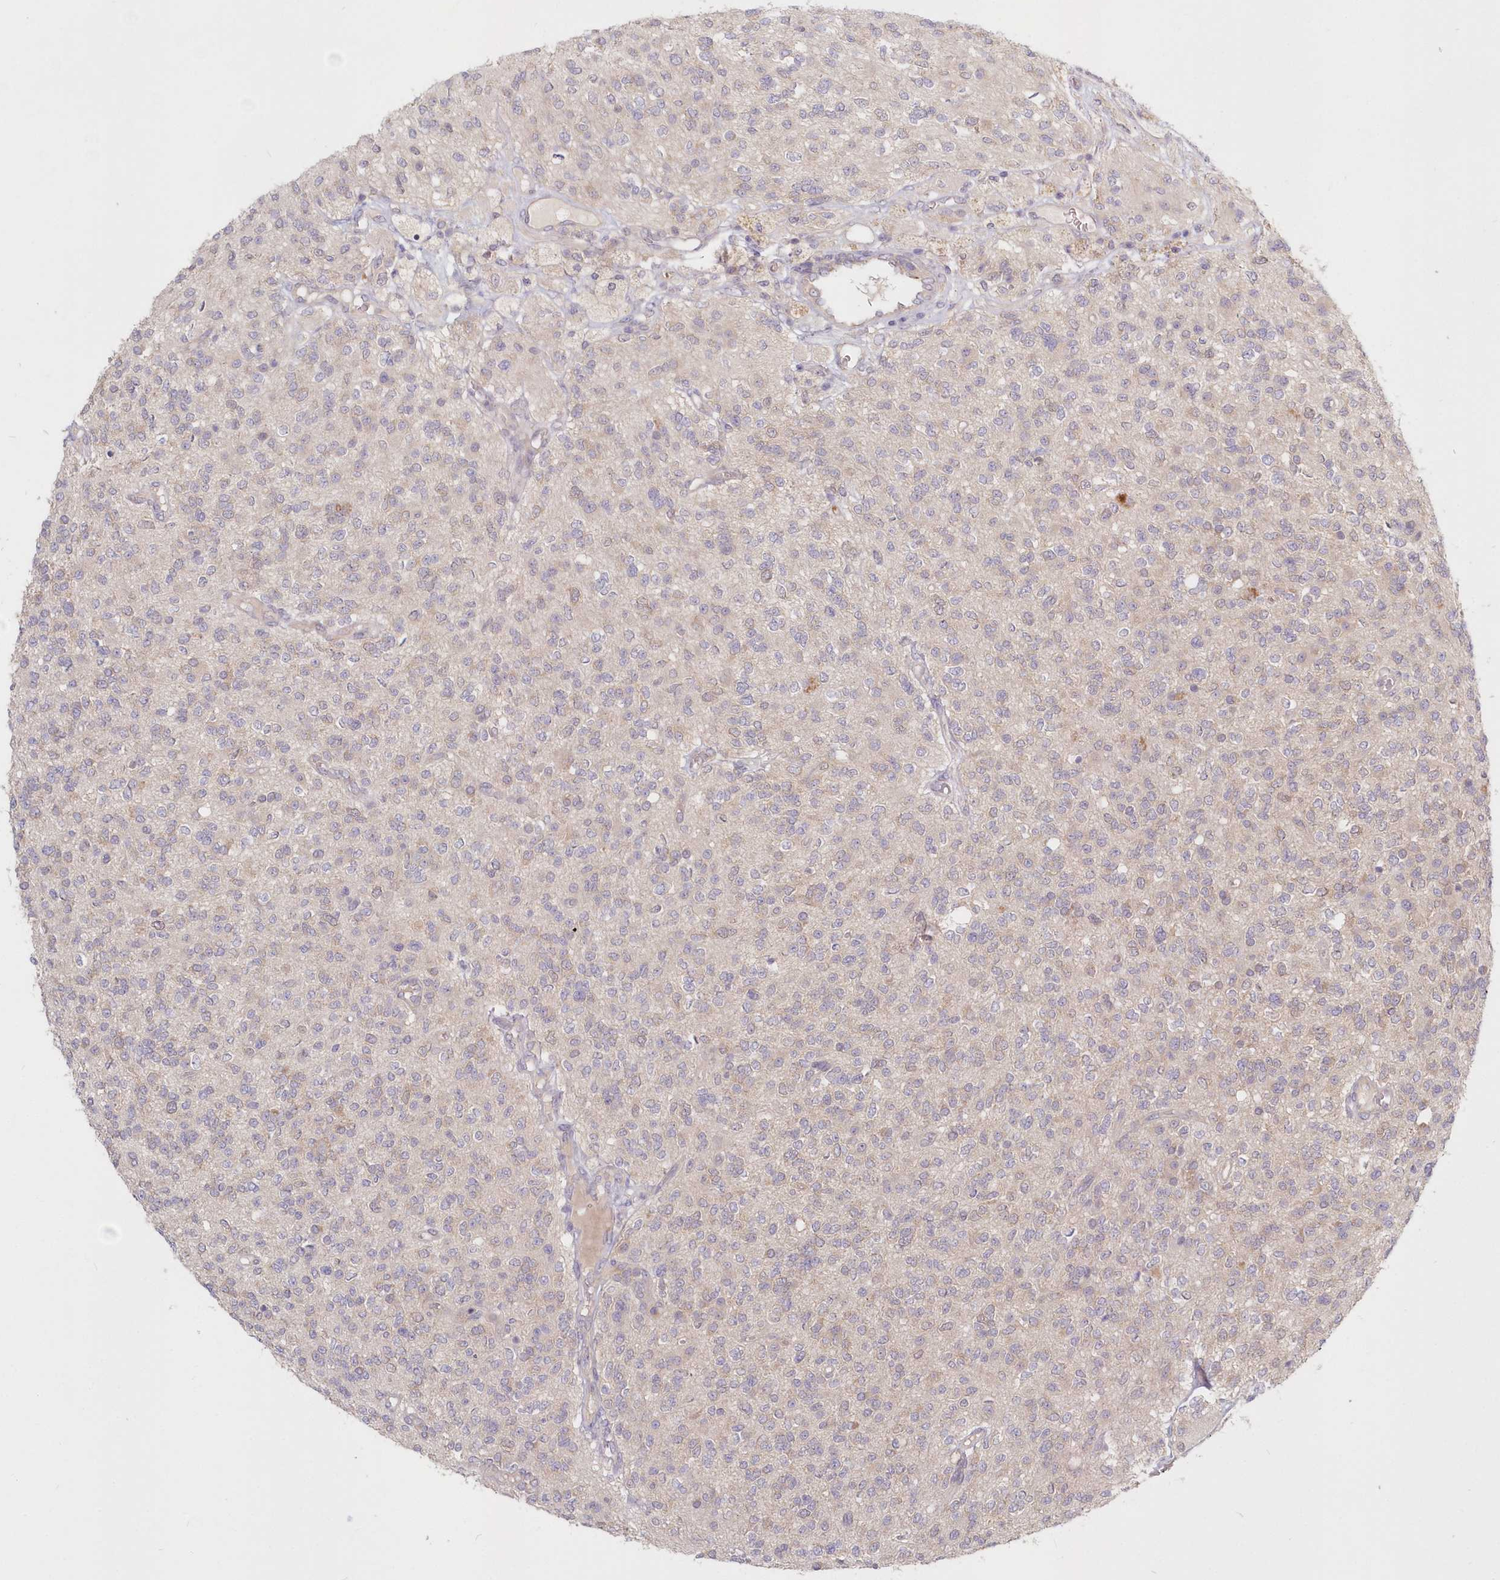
{"staining": {"intensity": "negative", "quantity": "none", "location": "none"}, "tissue": "glioma", "cell_type": "Tumor cells", "image_type": "cancer", "snomed": [{"axis": "morphology", "description": "Glioma, malignant, High grade"}, {"axis": "topography", "description": "Brain"}], "caption": "Protein analysis of glioma reveals no significant positivity in tumor cells.", "gene": "KATNA1", "patient": {"sex": "male", "age": 34}}